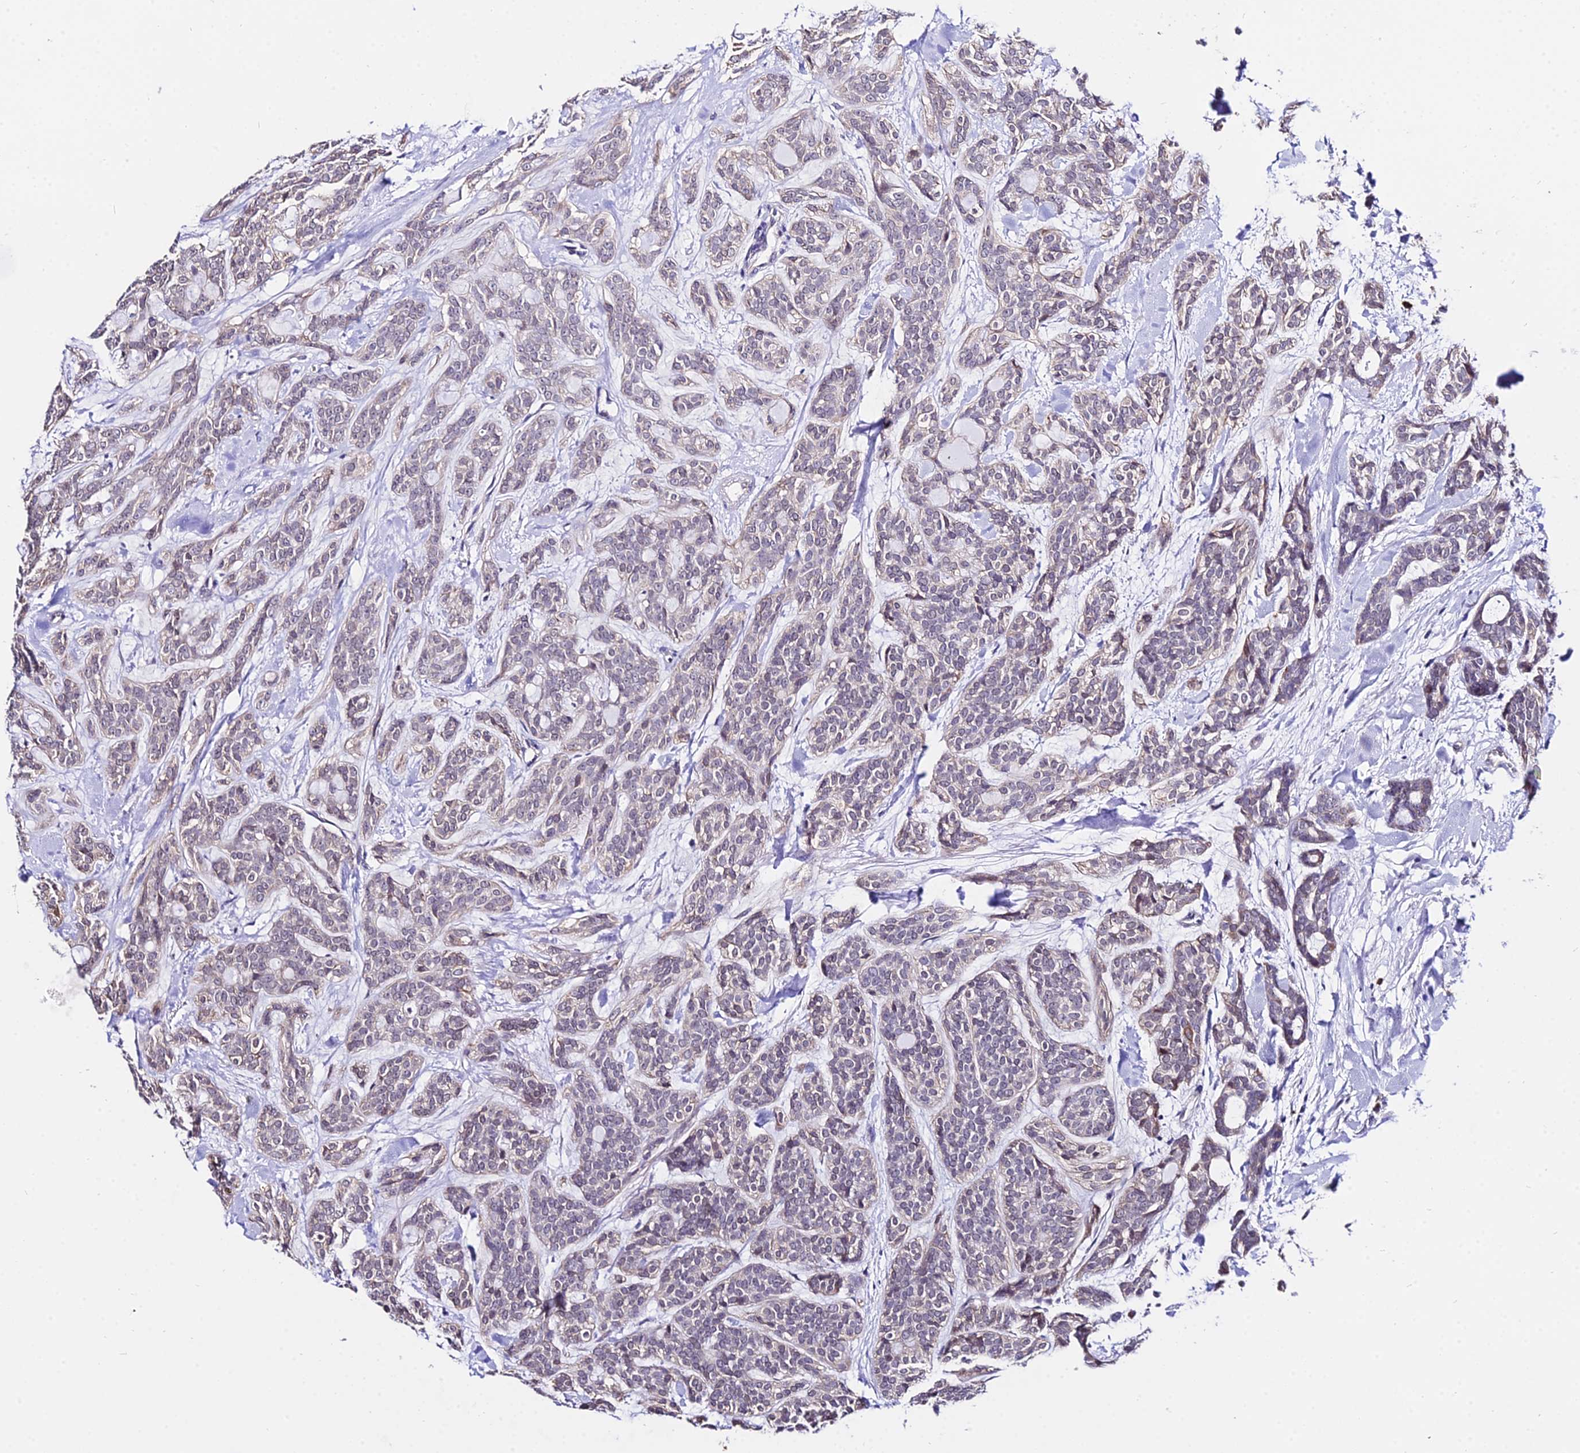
{"staining": {"intensity": "negative", "quantity": "none", "location": "none"}, "tissue": "head and neck cancer", "cell_type": "Tumor cells", "image_type": "cancer", "snomed": [{"axis": "morphology", "description": "Adenocarcinoma, NOS"}, {"axis": "topography", "description": "Head-Neck"}], "caption": "This is an IHC image of adenocarcinoma (head and neck). There is no expression in tumor cells.", "gene": "POLR2I", "patient": {"sex": "male", "age": 66}}